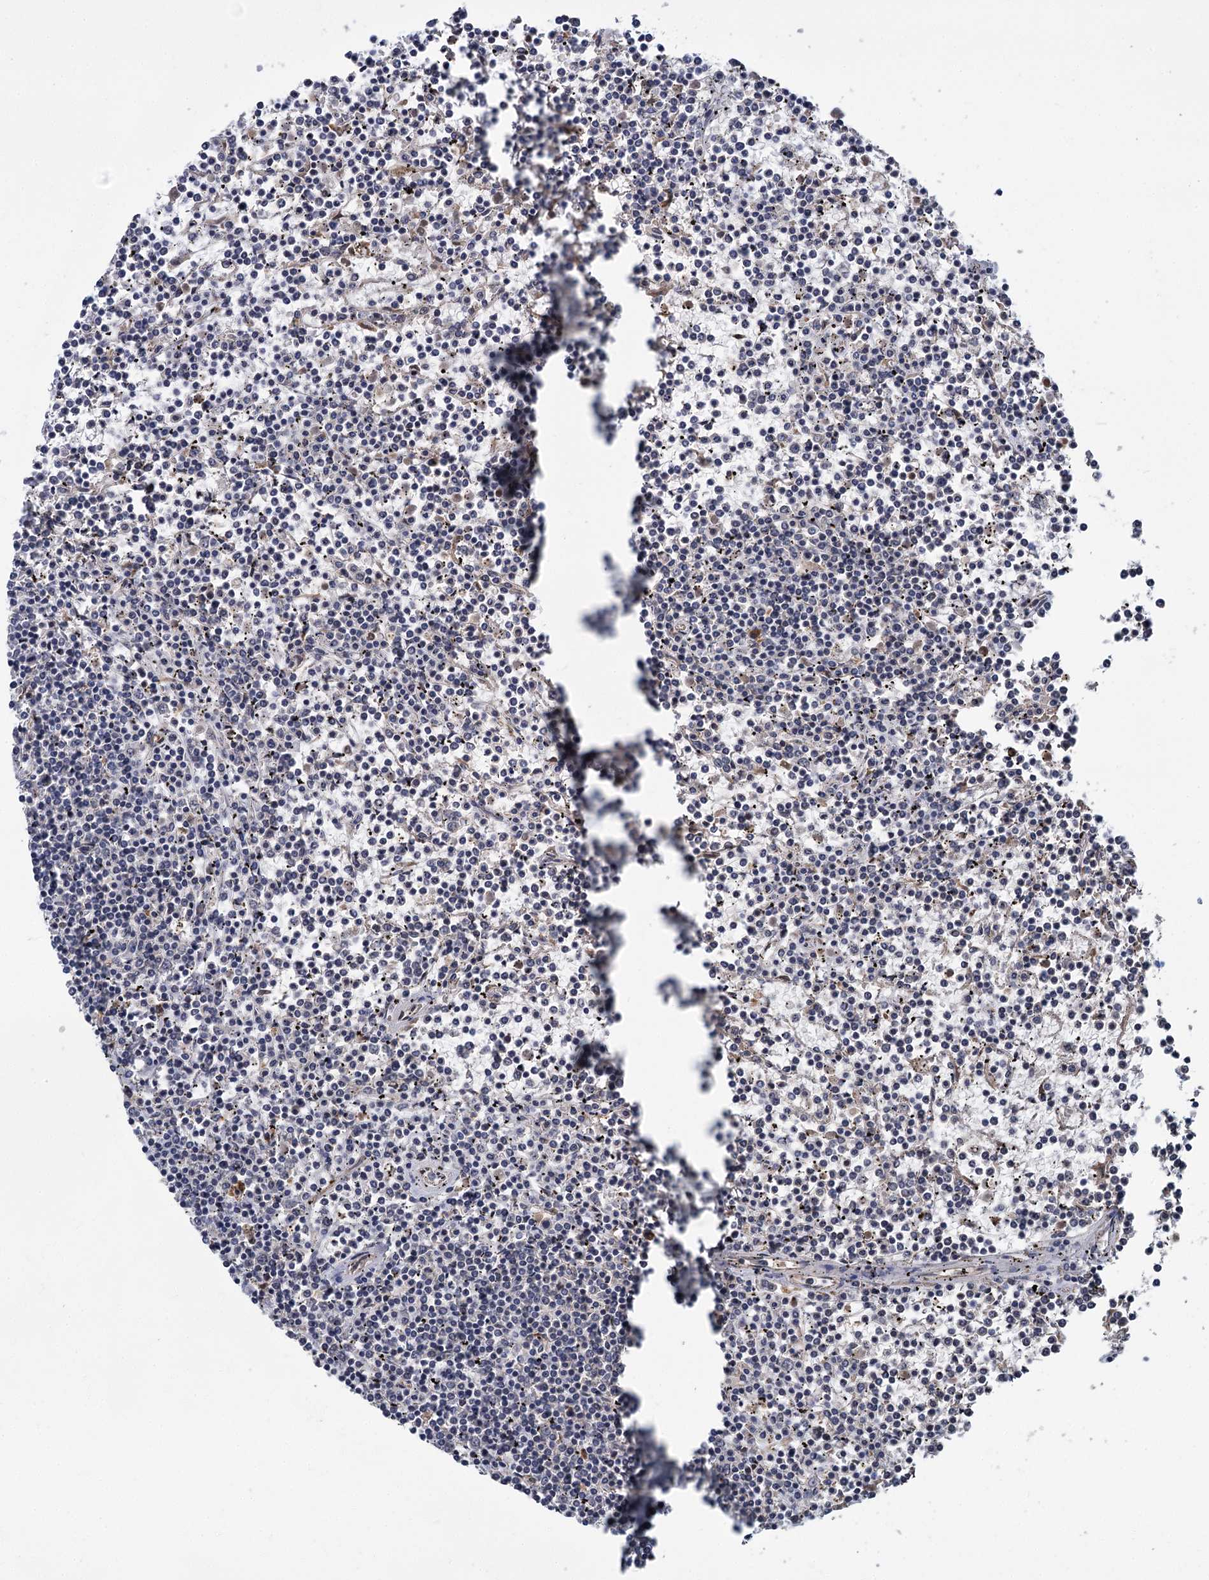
{"staining": {"intensity": "negative", "quantity": "none", "location": "none"}, "tissue": "lymphoma", "cell_type": "Tumor cells", "image_type": "cancer", "snomed": [{"axis": "morphology", "description": "Malignant lymphoma, non-Hodgkin's type, Low grade"}, {"axis": "topography", "description": "Spleen"}], "caption": "Human low-grade malignant lymphoma, non-Hodgkin's type stained for a protein using immunohistochemistry displays no positivity in tumor cells.", "gene": "APBA2", "patient": {"sex": "female", "age": 19}}